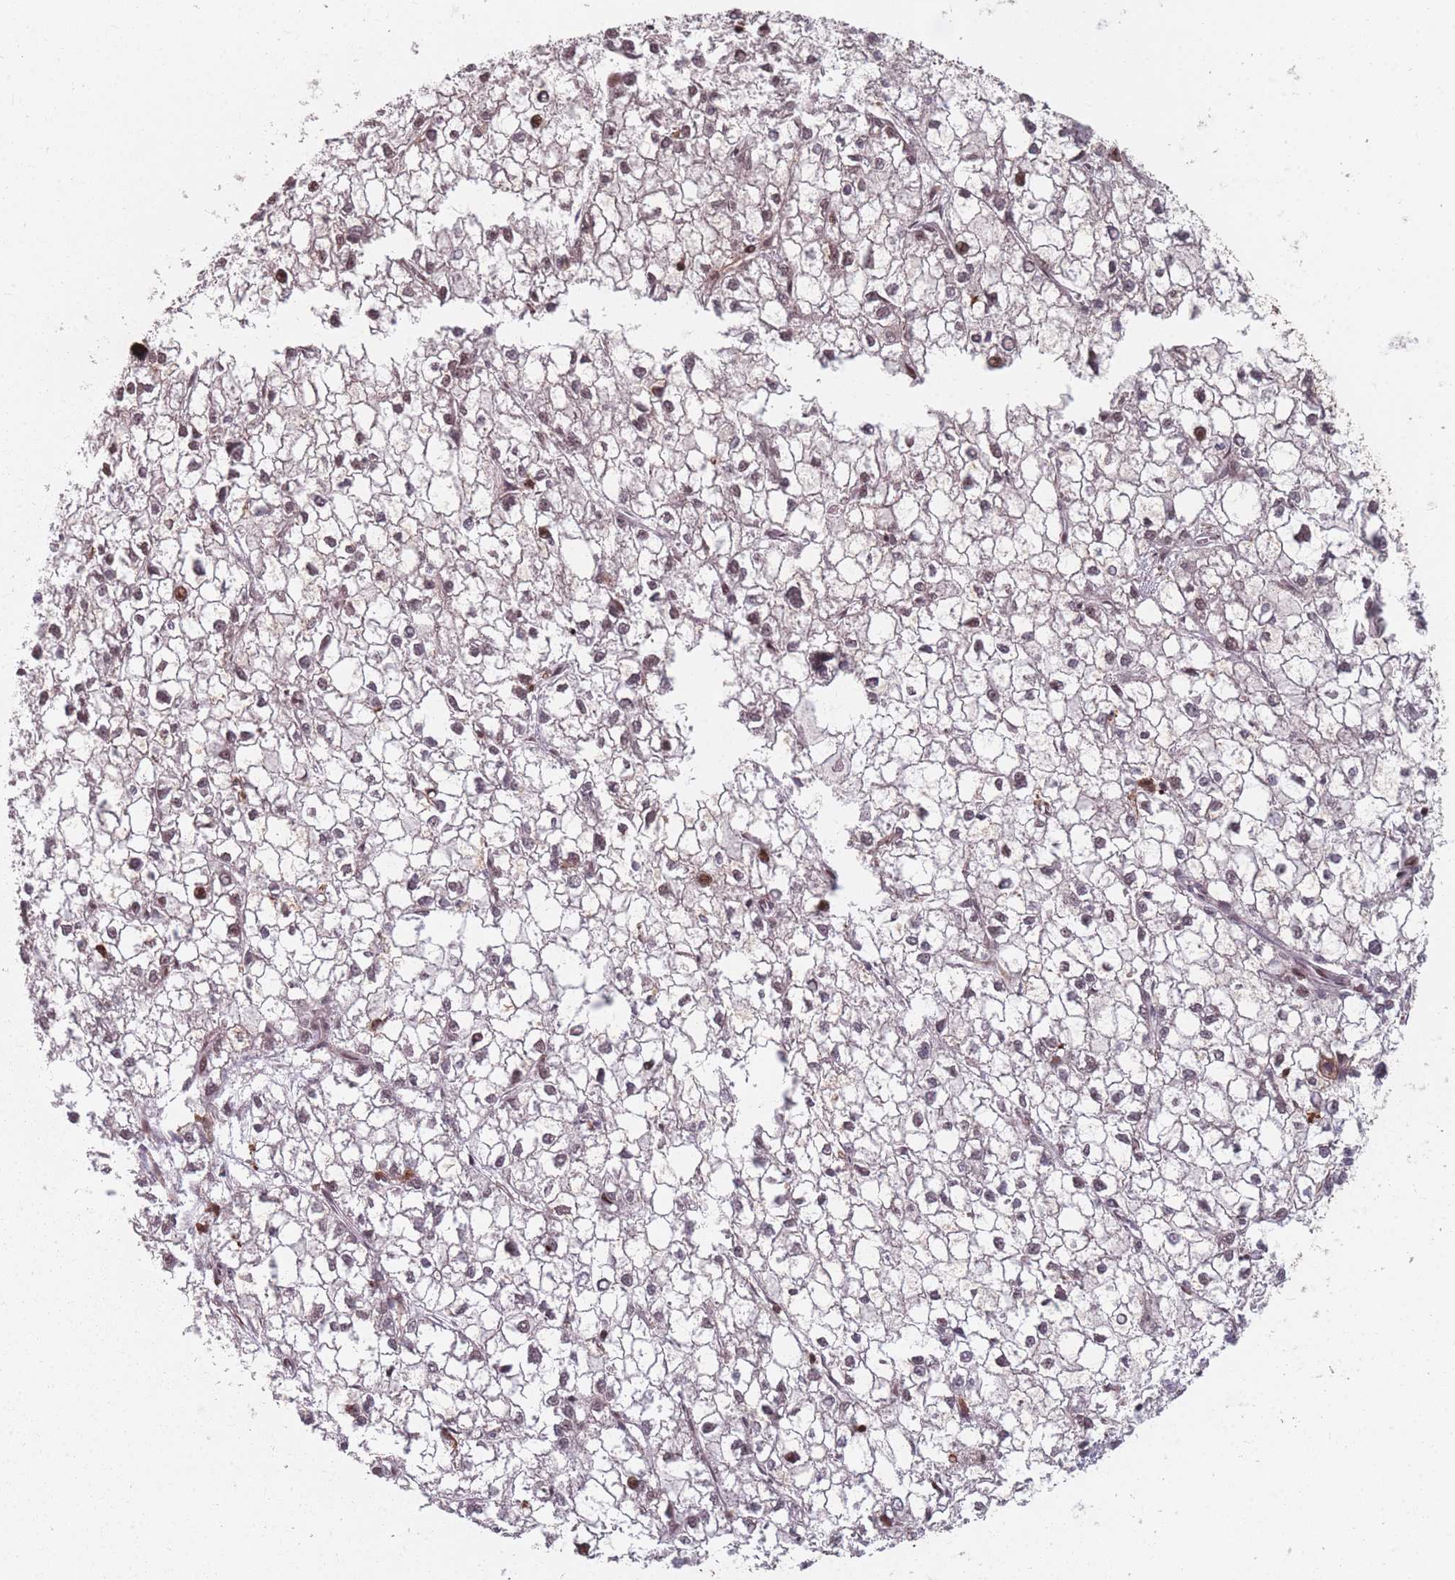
{"staining": {"intensity": "weak", "quantity": "25%-75%", "location": "nuclear"}, "tissue": "liver cancer", "cell_type": "Tumor cells", "image_type": "cancer", "snomed": [{"axis": "morphology", "description": "Carcinoma, Hepatocellular, NOS"}, {"axis": "topography", "description": "Liver"}], "caption": "The immunohistochemical stain highlights weak nuclear staining in tumor cells of liver cancer tissue.", "gene": "WDR55", "patient": {"sex": "female", "age": 43}}